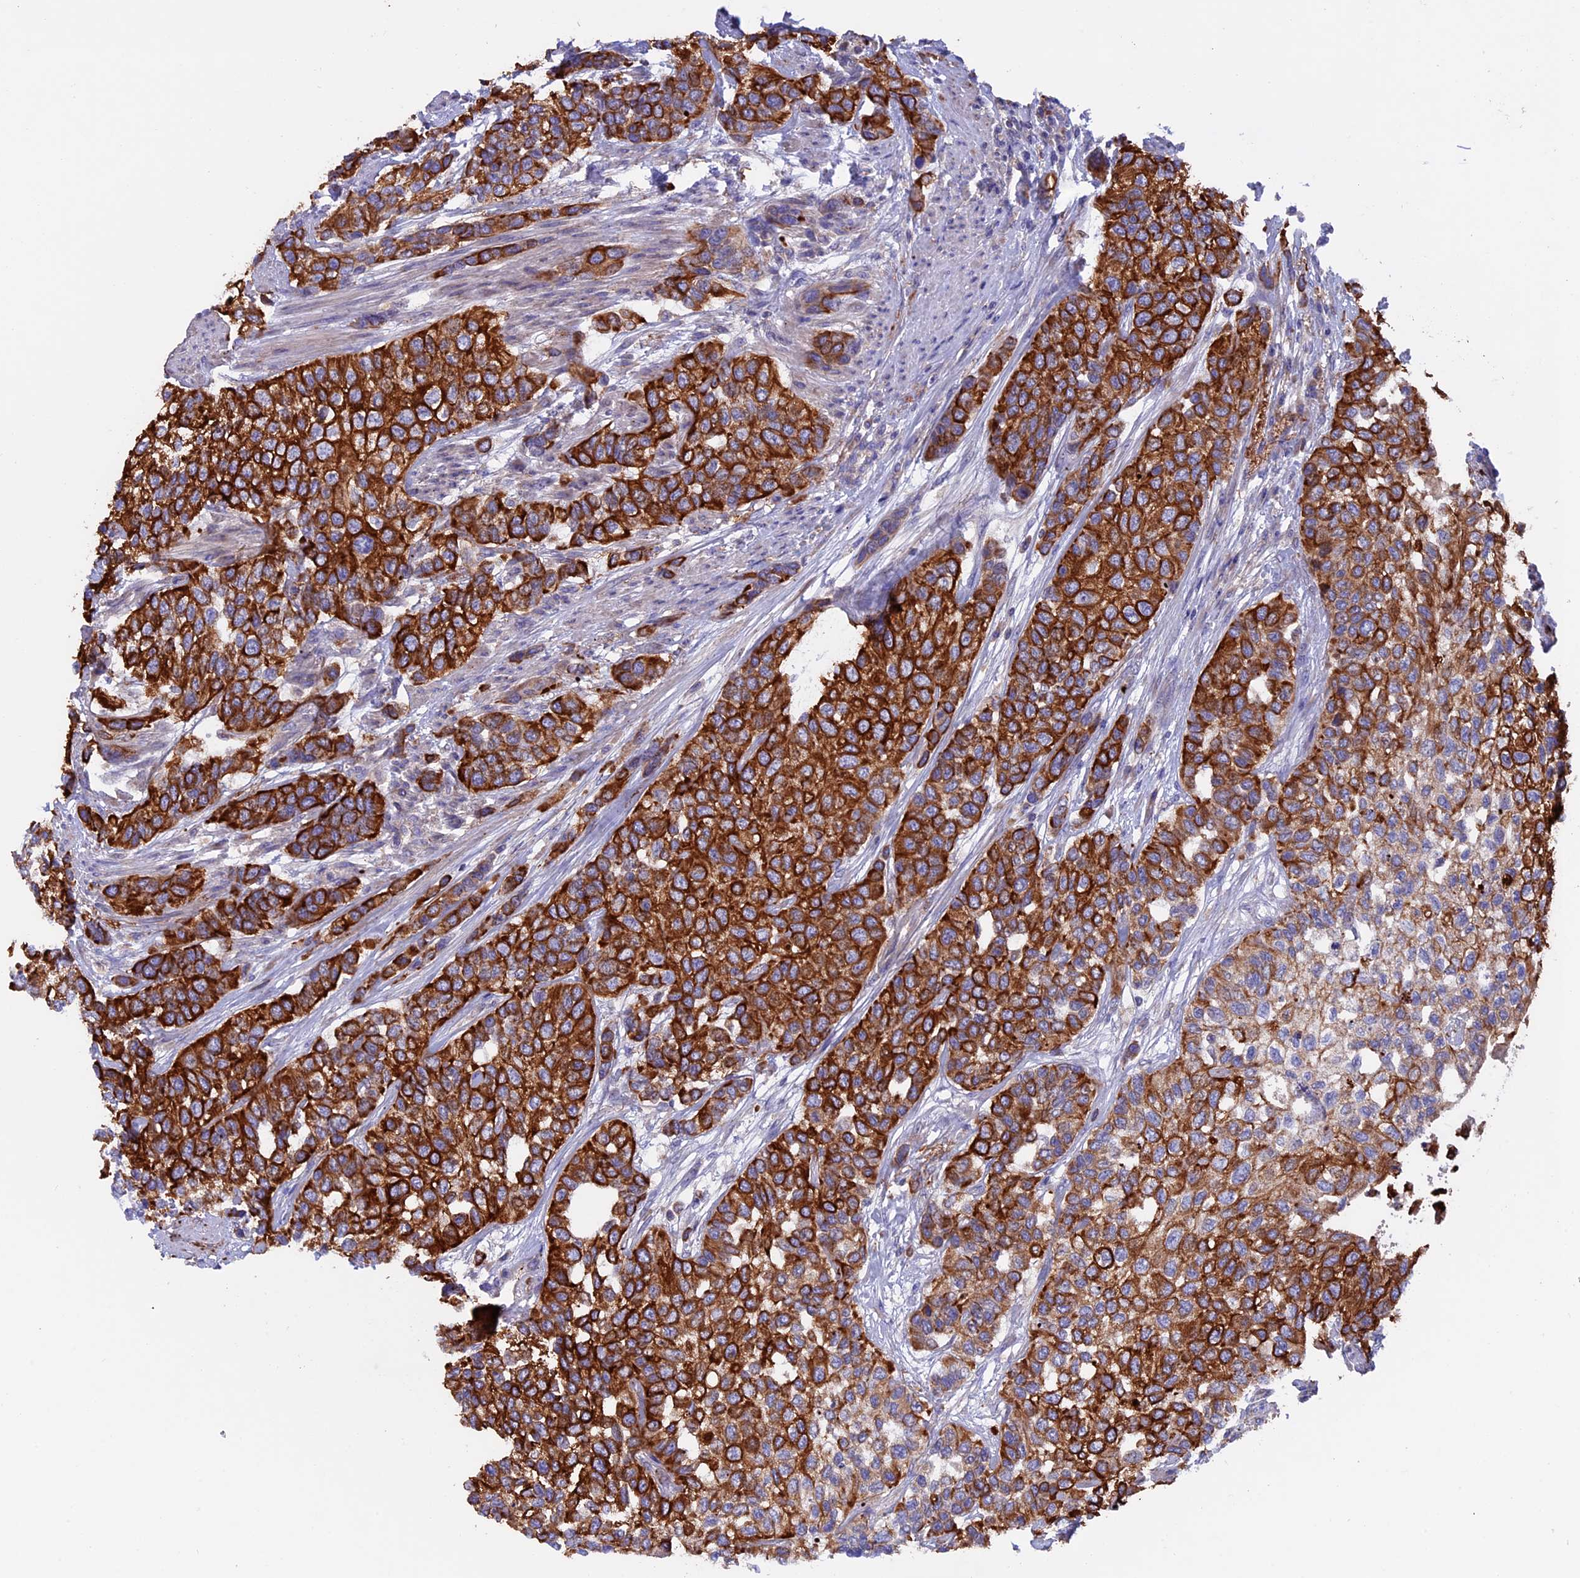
{"staining": {"intensity": "strong", "quantity": ">75%", "location": "cytoplasmic/membranous"}, "tissue": "urothelial cancer", "cell_type": "Tumor cells", "image_type": "cancer", "snomed": [{"axis": "morphology", "description": "Normal tissue, NOS"}, {"axis": "morphology", "description": "Urothelial carcinoma, High grade"}, {"axis": "topography", "description": "Vascular tissue"}, {"axis": "topography", "description": "Urinary bladder"}], "caption": "Immunohistochemical staining of high-grade urothelial carcinoma reveals high levels of strong cytoplasmic/membranous protein staining in approximately >75% of tumor cells. The protein is shown in brown color, while the nuclei are stained blue.", "gene": "PTPN9", "patient": {"sex": "female", "age": 56}}